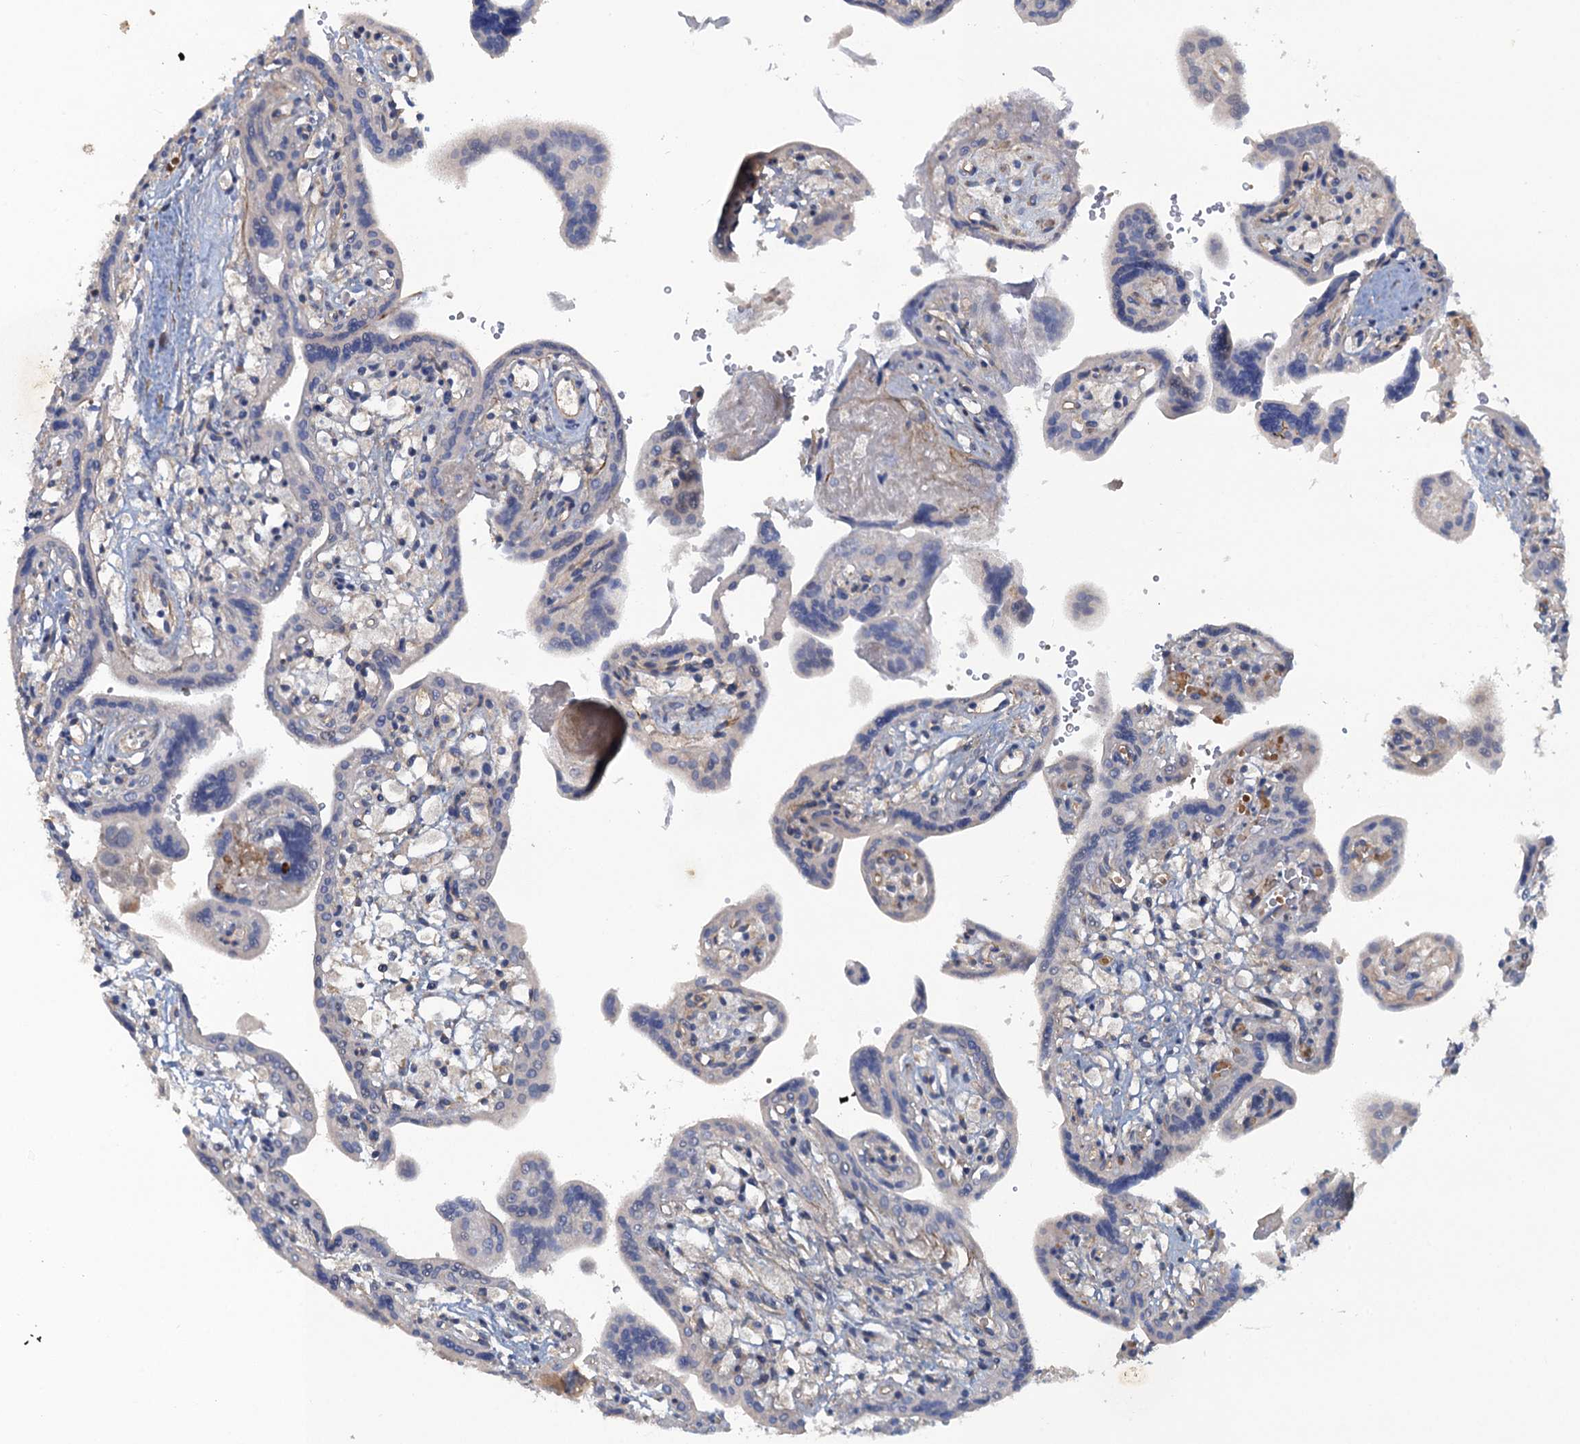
{"staining": {"intensity": "negative", "quantity": "none", "location": "none"}, "tissue": "placenta", "cell_type": "Decidual cells", "image_type": "normal", "snomed": [{"axis": "morphology", "description": "Normal tissue, NOS"}, {"axis": "topography", "description": "Placenta"}], "caption": "This photomicrograph is of benign placenta stained with immunohistochemistry (IHC) to label a protein in brown with the nuclei are counter-stained blue. There is no expression in decidual cells. (Immunohistochemistry (ihc), brightfield microscopy, high magnification).", "gene": "MYO16", "patient": {"sex": "female", "age": 37}}